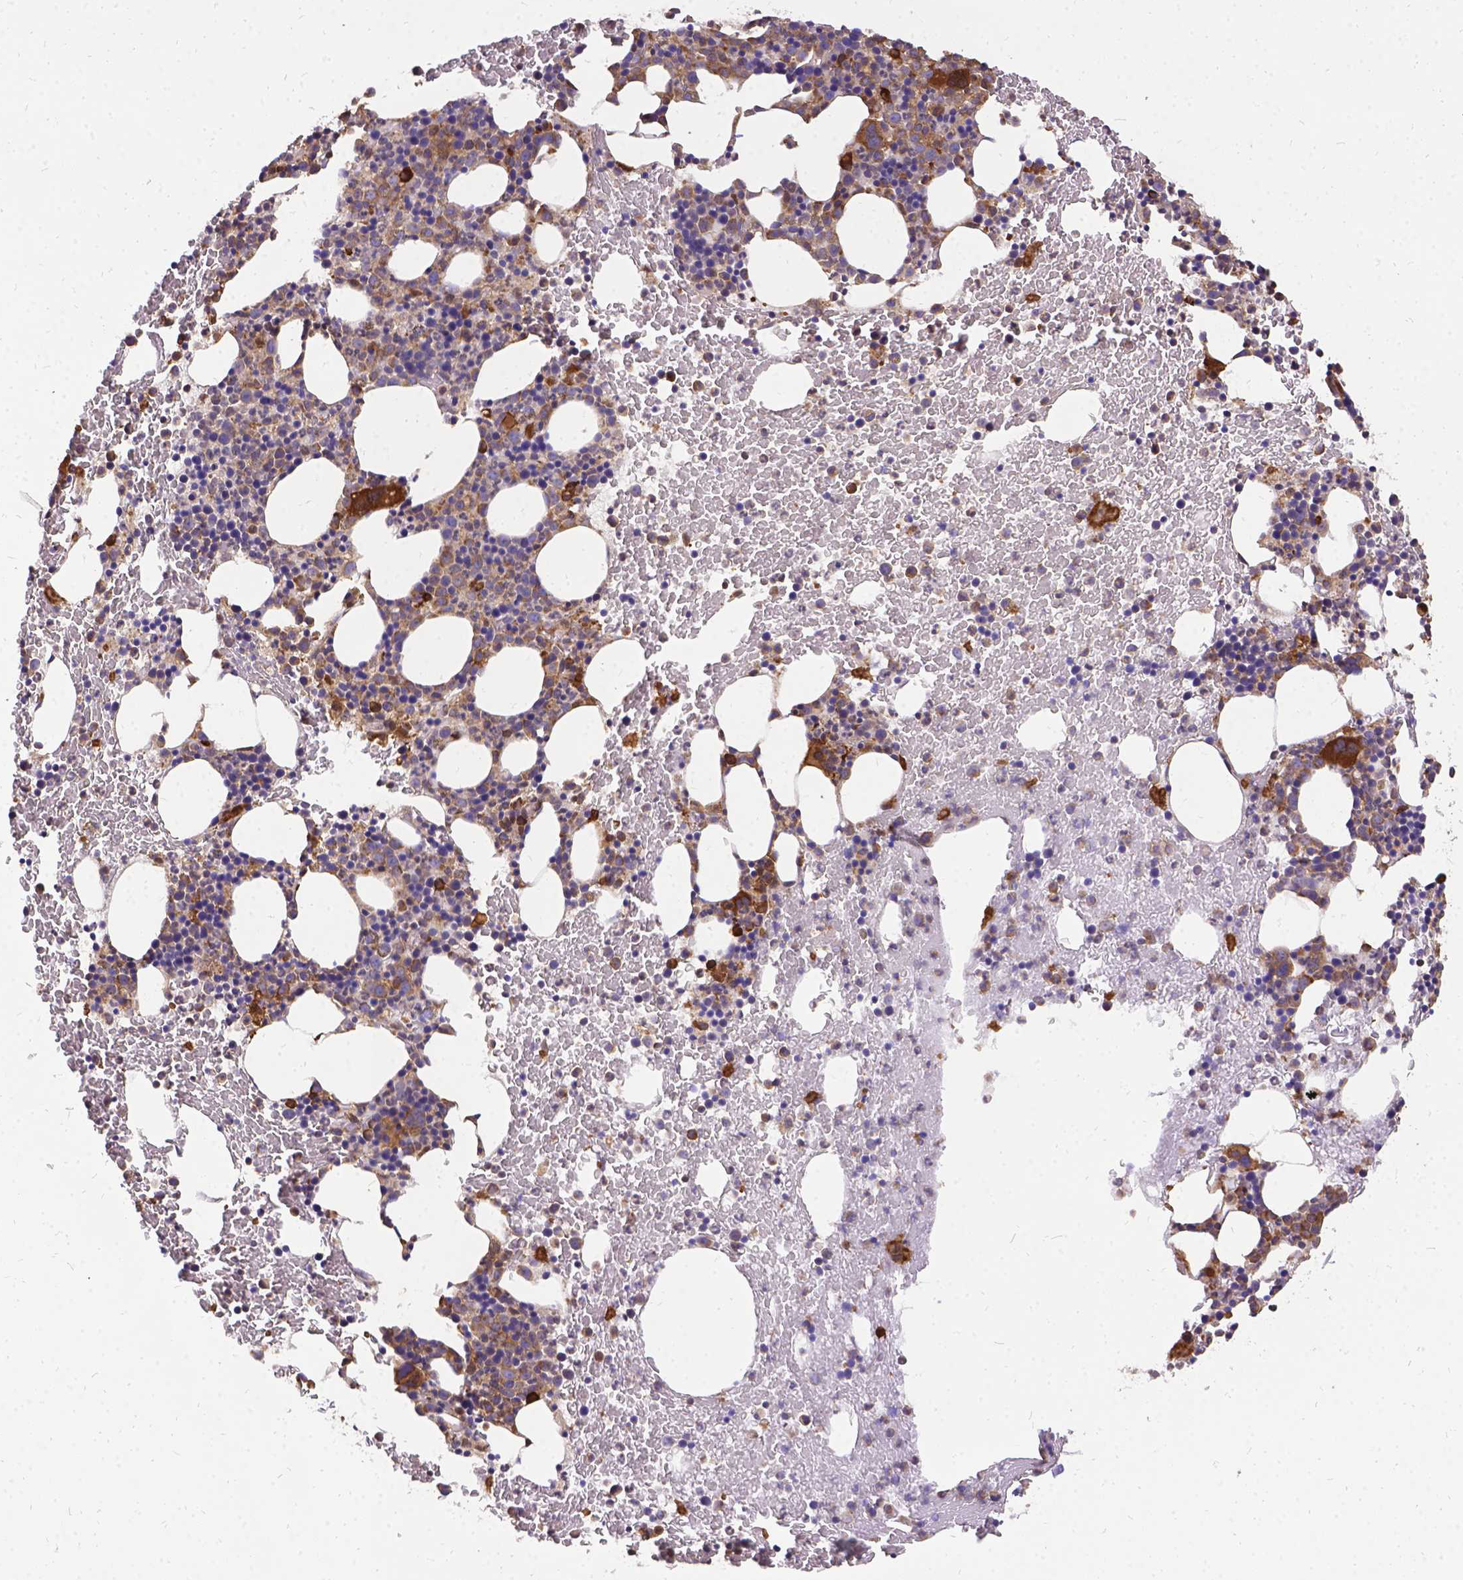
{"staining": {"intensity": "strong", "quantity": "<25%", "location": "cytoplasmic/membranous"}, "tissue": "bone marrow", "cell_type": "Hematopoietic cells", "image_type": "normal", "snomed": [{"axis": "morphology", "description": "Normal tissue, NOS"}, {"axis": "topography", "description": "Bone marrow"}], "caption": "Protein expression analysis of unremarkable human bone marrow reveals strong cytoplasmic/membranous expression in approximately <25% of hematopoietic cells. The staining was performed using DAB to visualize the protein expression in brown, while the nuclei were stained in blue with hematoxylin (Magnification: 20x).", "gene": "DENND6A", "patient": {"sex": "male", "age": 72}}